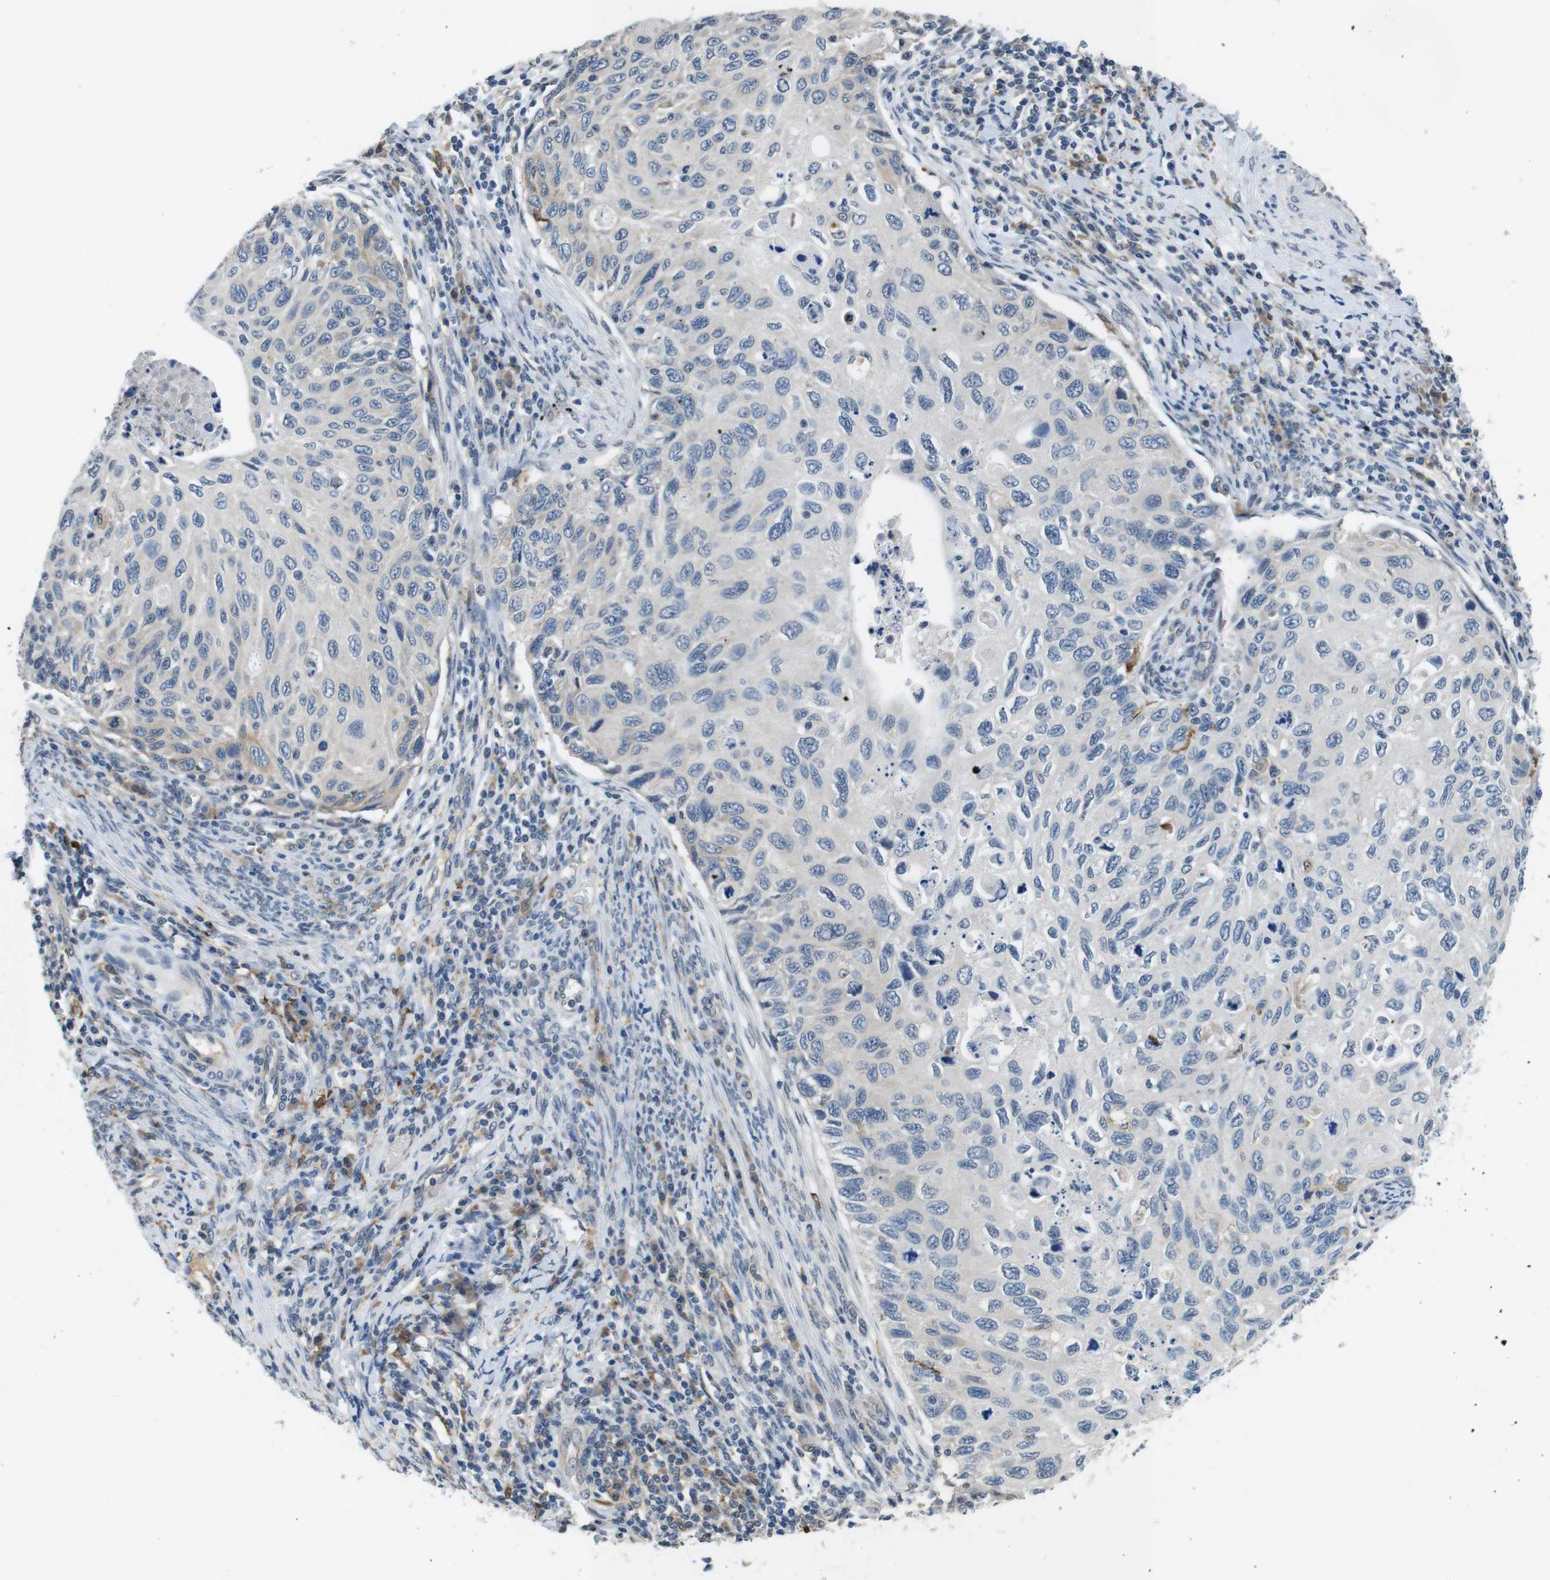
{"staining": {"intensity": "negative", "quantity": "none", "location": "none"}, "tissue": "cervical cancer", "cell_type": "Tumor cells", "image_type": "cancer", "snomed": [{"axis": "morphology", "description": "Squamous cell carcinoma, NOS"}, {"axis": "topography", "description": "Cervix"}], "caption": "The micrograph reveals no significant expression in tumor cells of squamous cell carcinoma (cervical).", "gene": "CD163L1", "patient": {"sex": "female", "age": 70}}